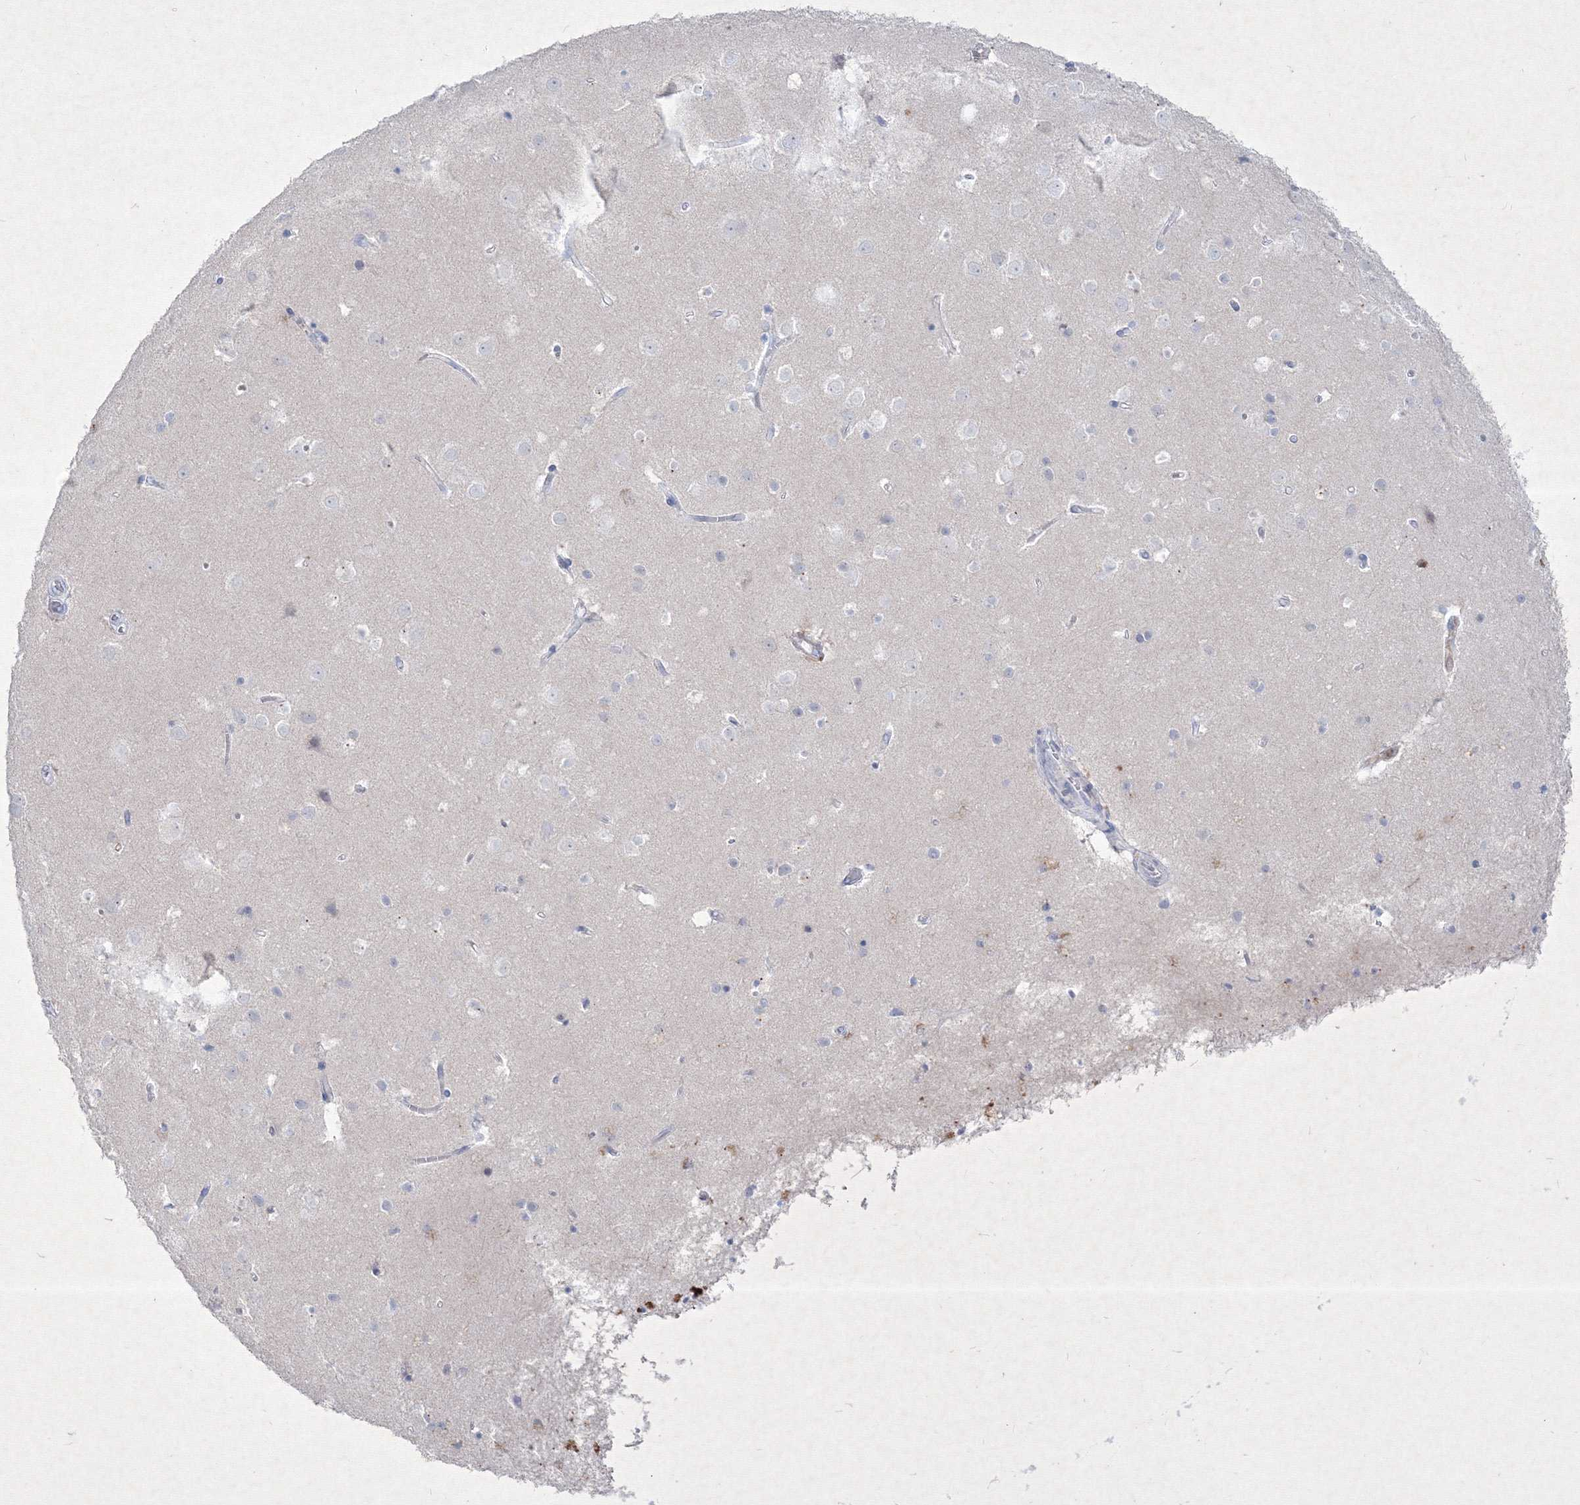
{"staining": {"intensity": "negative", "quantity": "none", "location": "none"}, "tissue": "cerebral cortex", "cell_type": "Endothelial cells", "image_type": "normal", "snomed": [{"axis": "morphology", "description": "Normal tissue, NOS"}, {"axis": "topography", "description": "Cerebral cortex"}], "caption": "This is a micrograph of immunohistochemistry (IHC) staining of unremarkable cerebral cortex, which shows no staining in endothelial cells.", "gene": "TMEM139", "patient": {"sex": "male", "age": 54}}